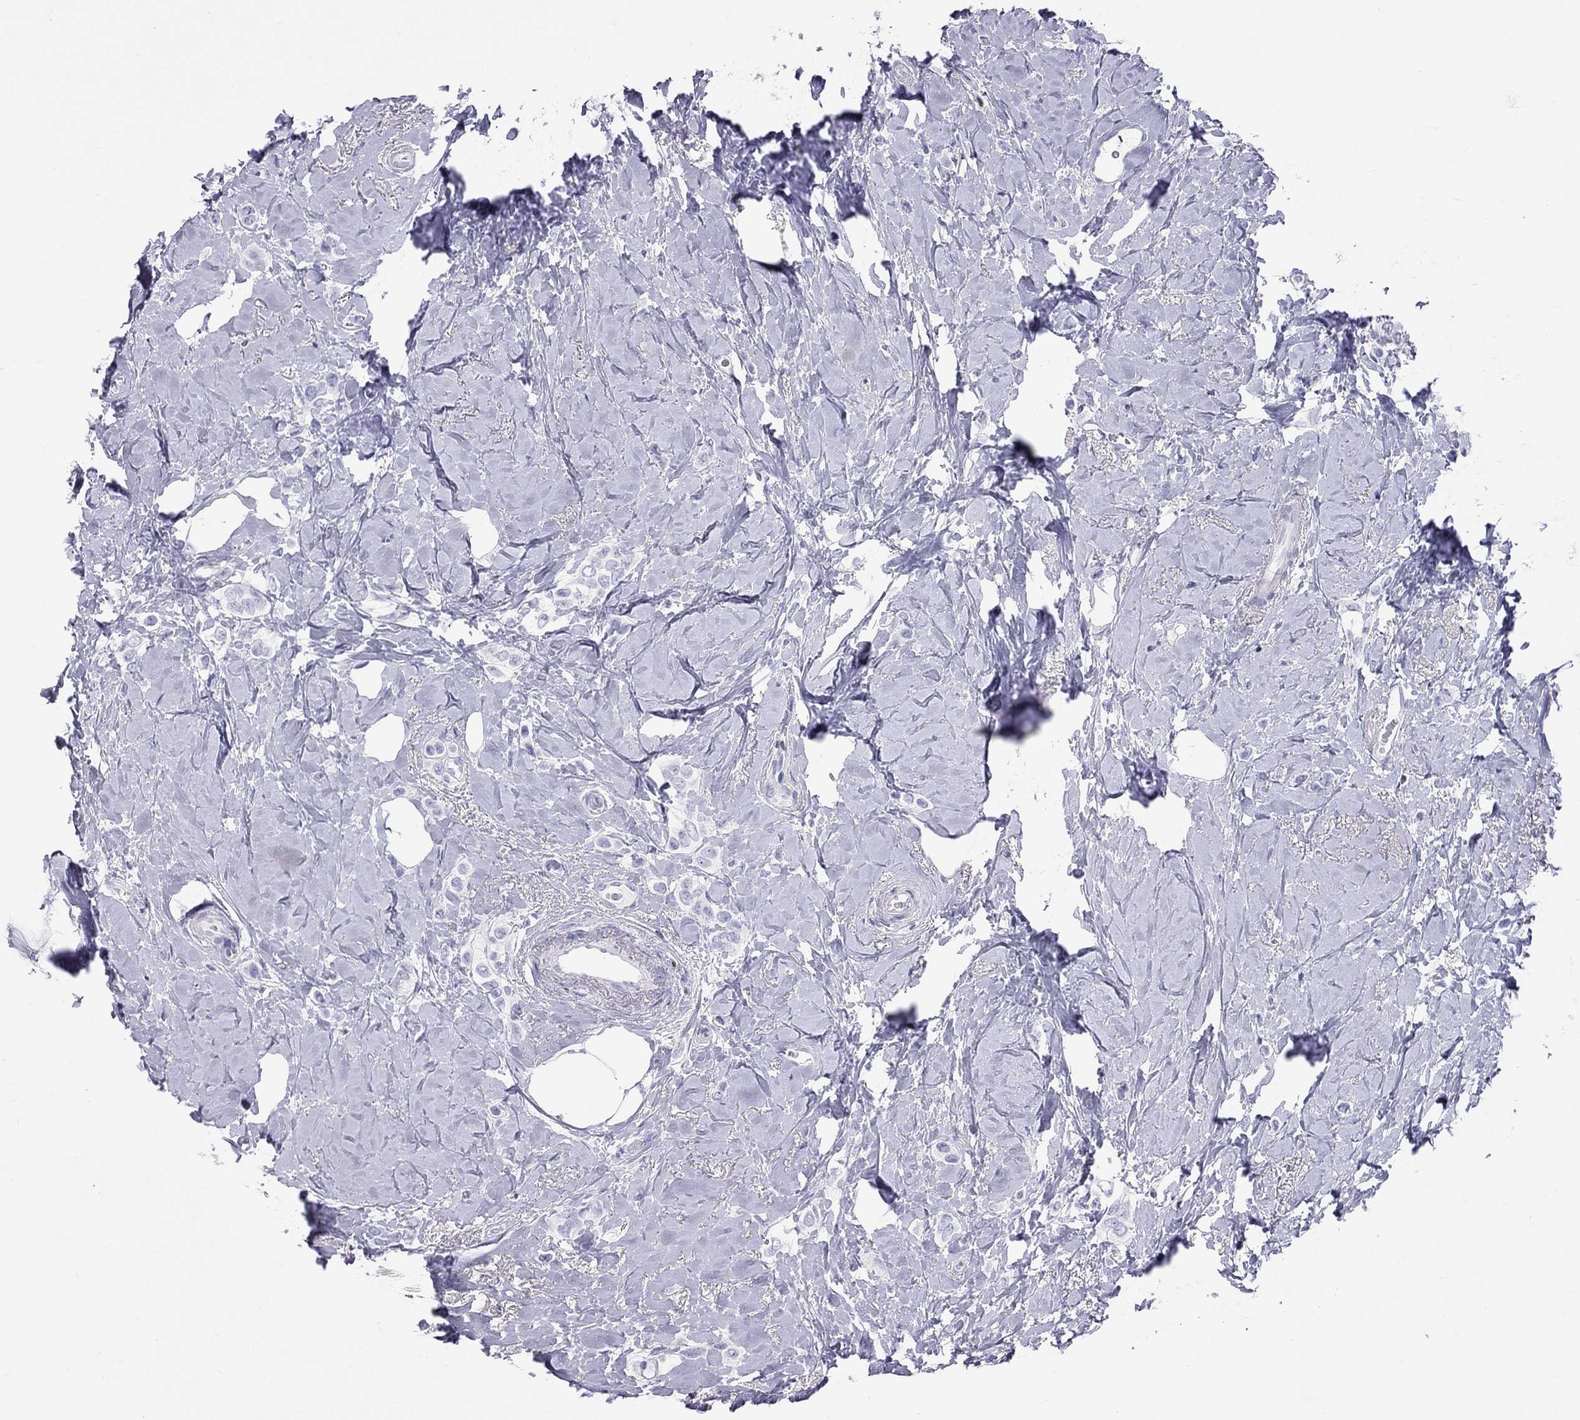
{"staining": {"intensity": "negative", "quantity": "none", "location": "none"}, "tissue": "breast cancer", "cell_type": "Tumor cells", "image_type": "cancer", "snomed": [{"axis": "morphology", "description": "Lobular carcinoma"}, {"axis": "topography", "description": "Breast"}], "caption": "Immunohistochemical staining of human lobular carcinoma (breast) shows no significant expression in tumor cells.", "gene": "STAG3", "patient": {"sex": "female", "age": 66}}